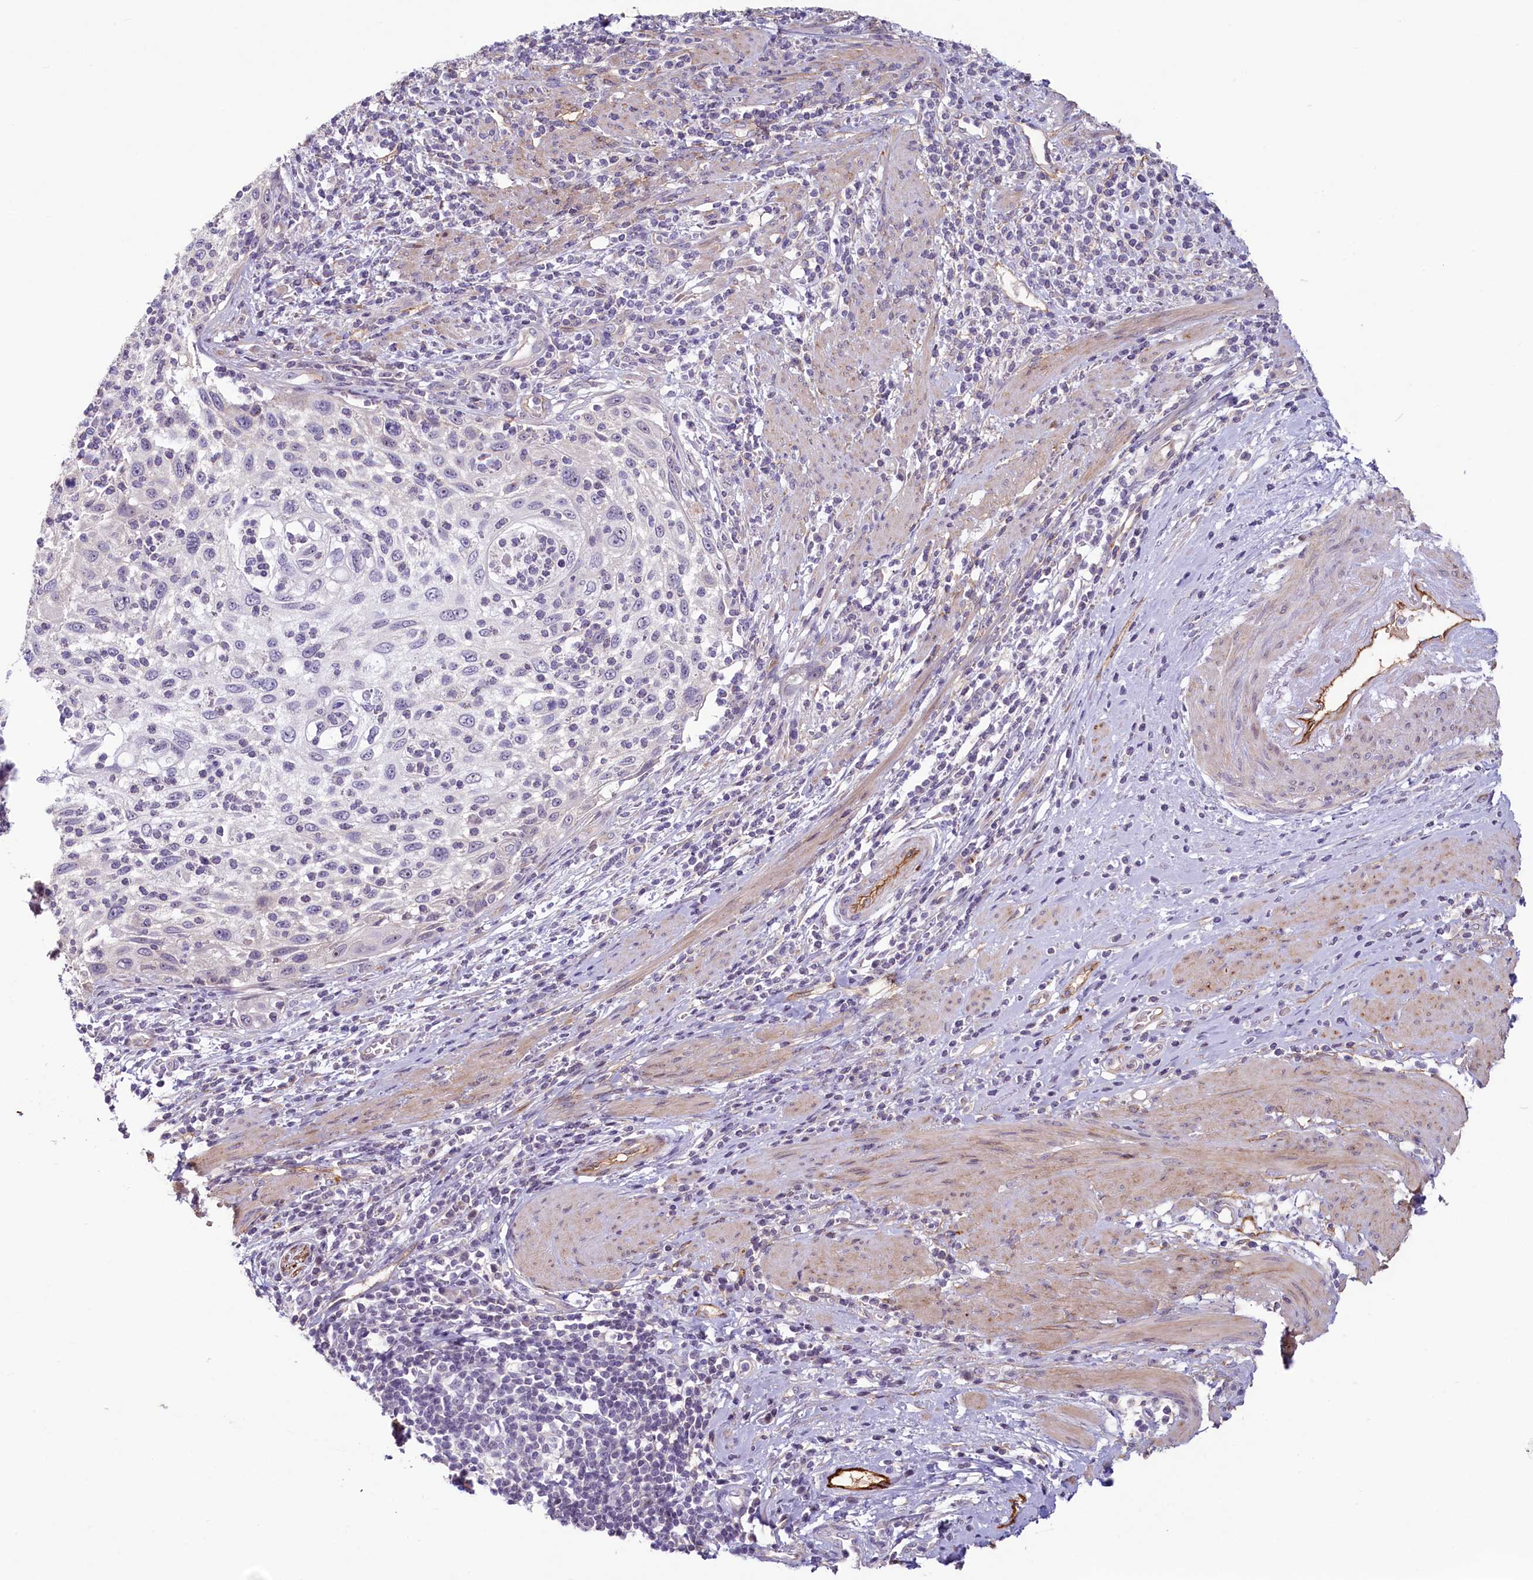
{"staining": {"intensity": "negative", "quantity": "none", "location": "none"}, "tissue": "cervical cancer", "cell_type": "Tumor cells", "image_type": "cancer", "snomed": [{"axis": "morphology", "description": "Squamous cell carcinoma, NOS"}, {"axis": "topography", "description": "Cervix"}], "caption": "Immunohistochemistry (IHC) histopathology image of neoplastic tissue: cervical cancer stained with DAB (3,3'-diaminobenzidine) exhibits no significant protein expression in tumor cells.", "gene": "PROCR", "patient": {"sex": "female", "age": 70}}